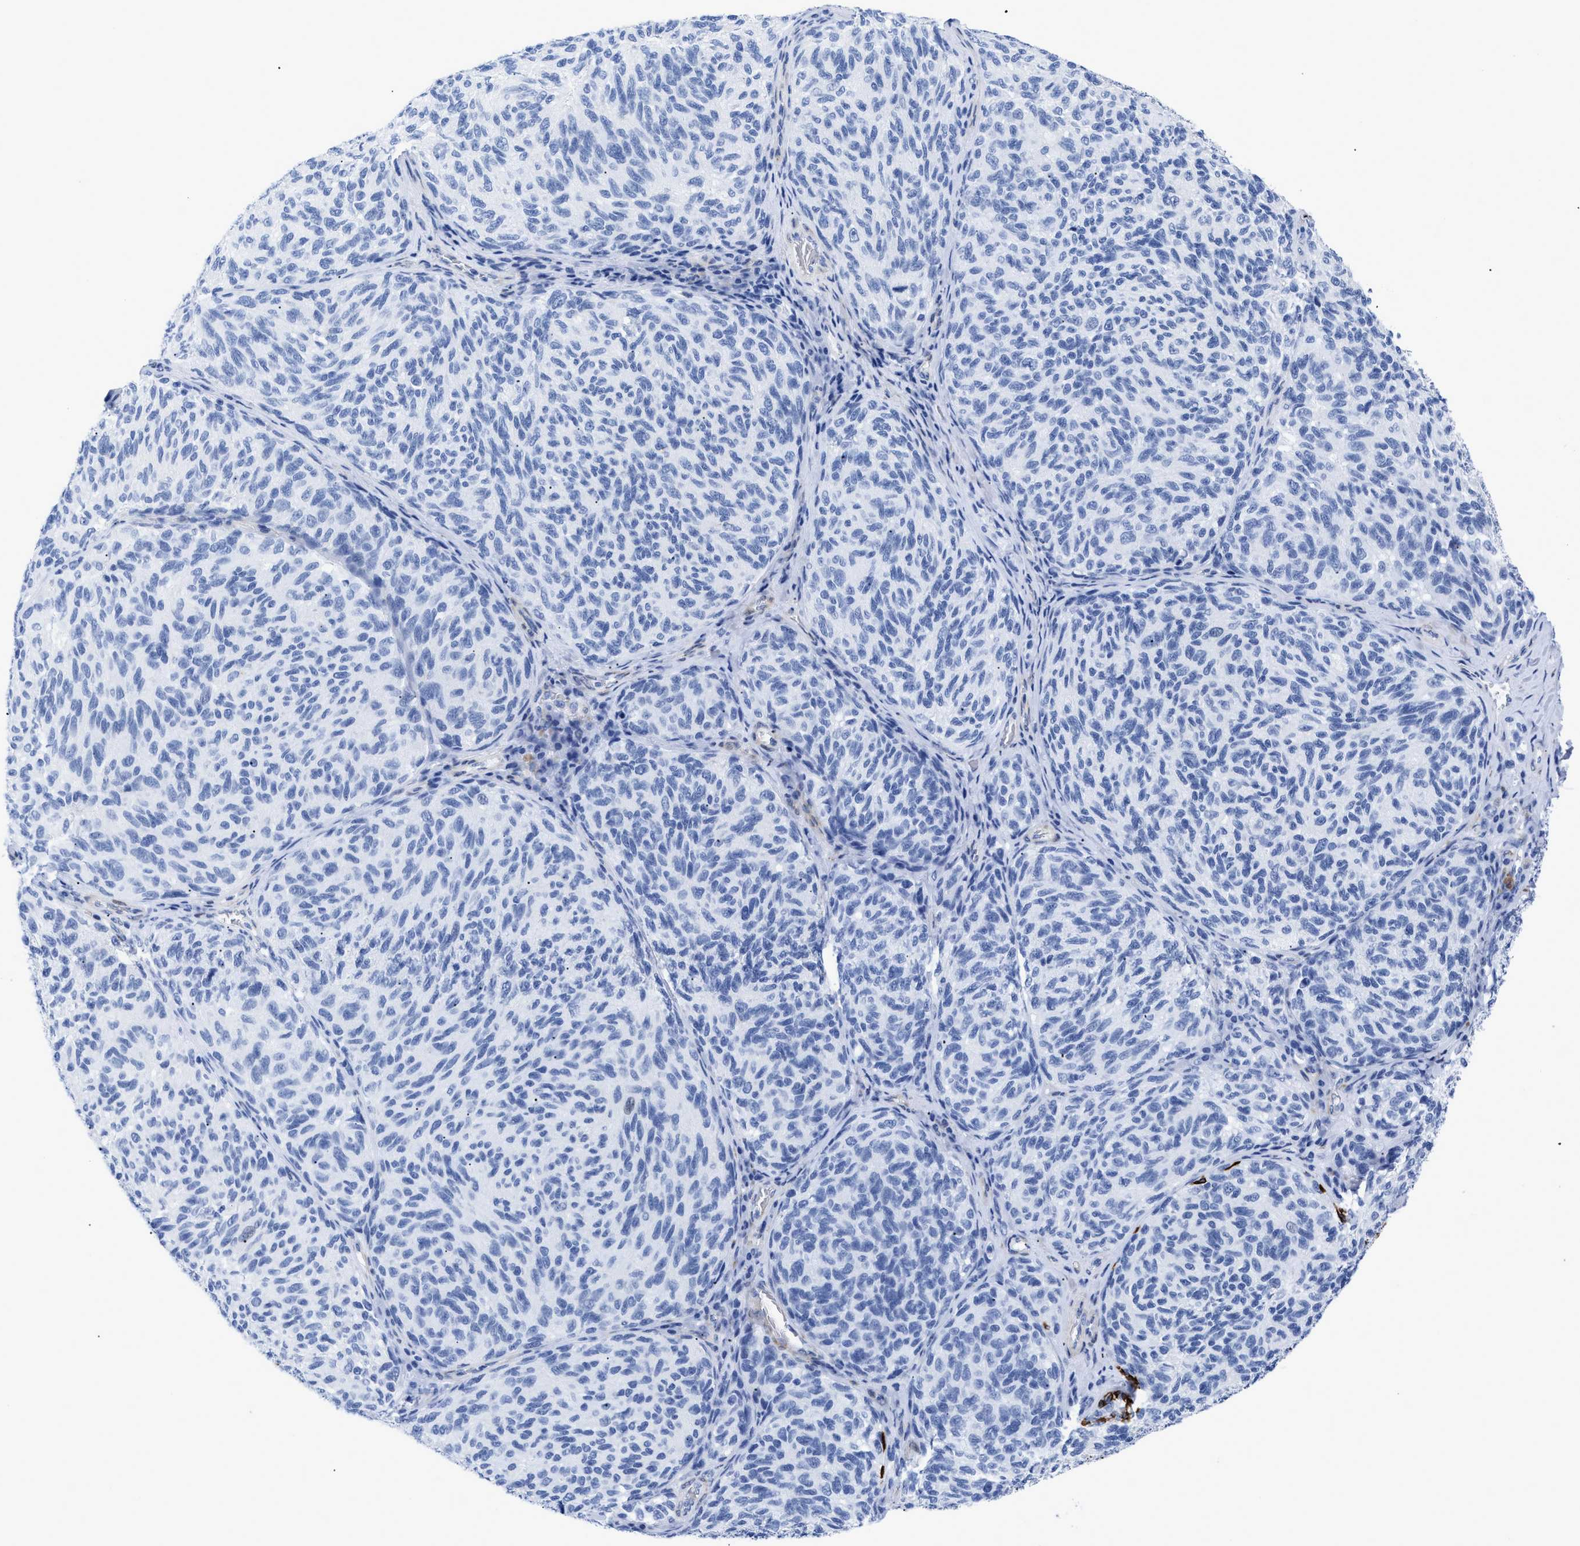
{"staining": {"intensity": "negative", "quantity": "none", "location": "none"}, "tissue": "melanoma", "cell_type": "Tumor cells", "image_type": "cancer", "snomed": [{"axis": "morphology", "description": "Malignant melanoma, NOS"}, {"axis": "topography", "description": "Skin"}], "caption": "IHC histopathology image of neoplastic tissue: malignant melanoma stained with DAB (3,3'-diaminobenzidine) demonstrates no significant protein expression in tumor cells.", "gene": "DUSP26", "patient": {"sex": "female", "age": 73}}